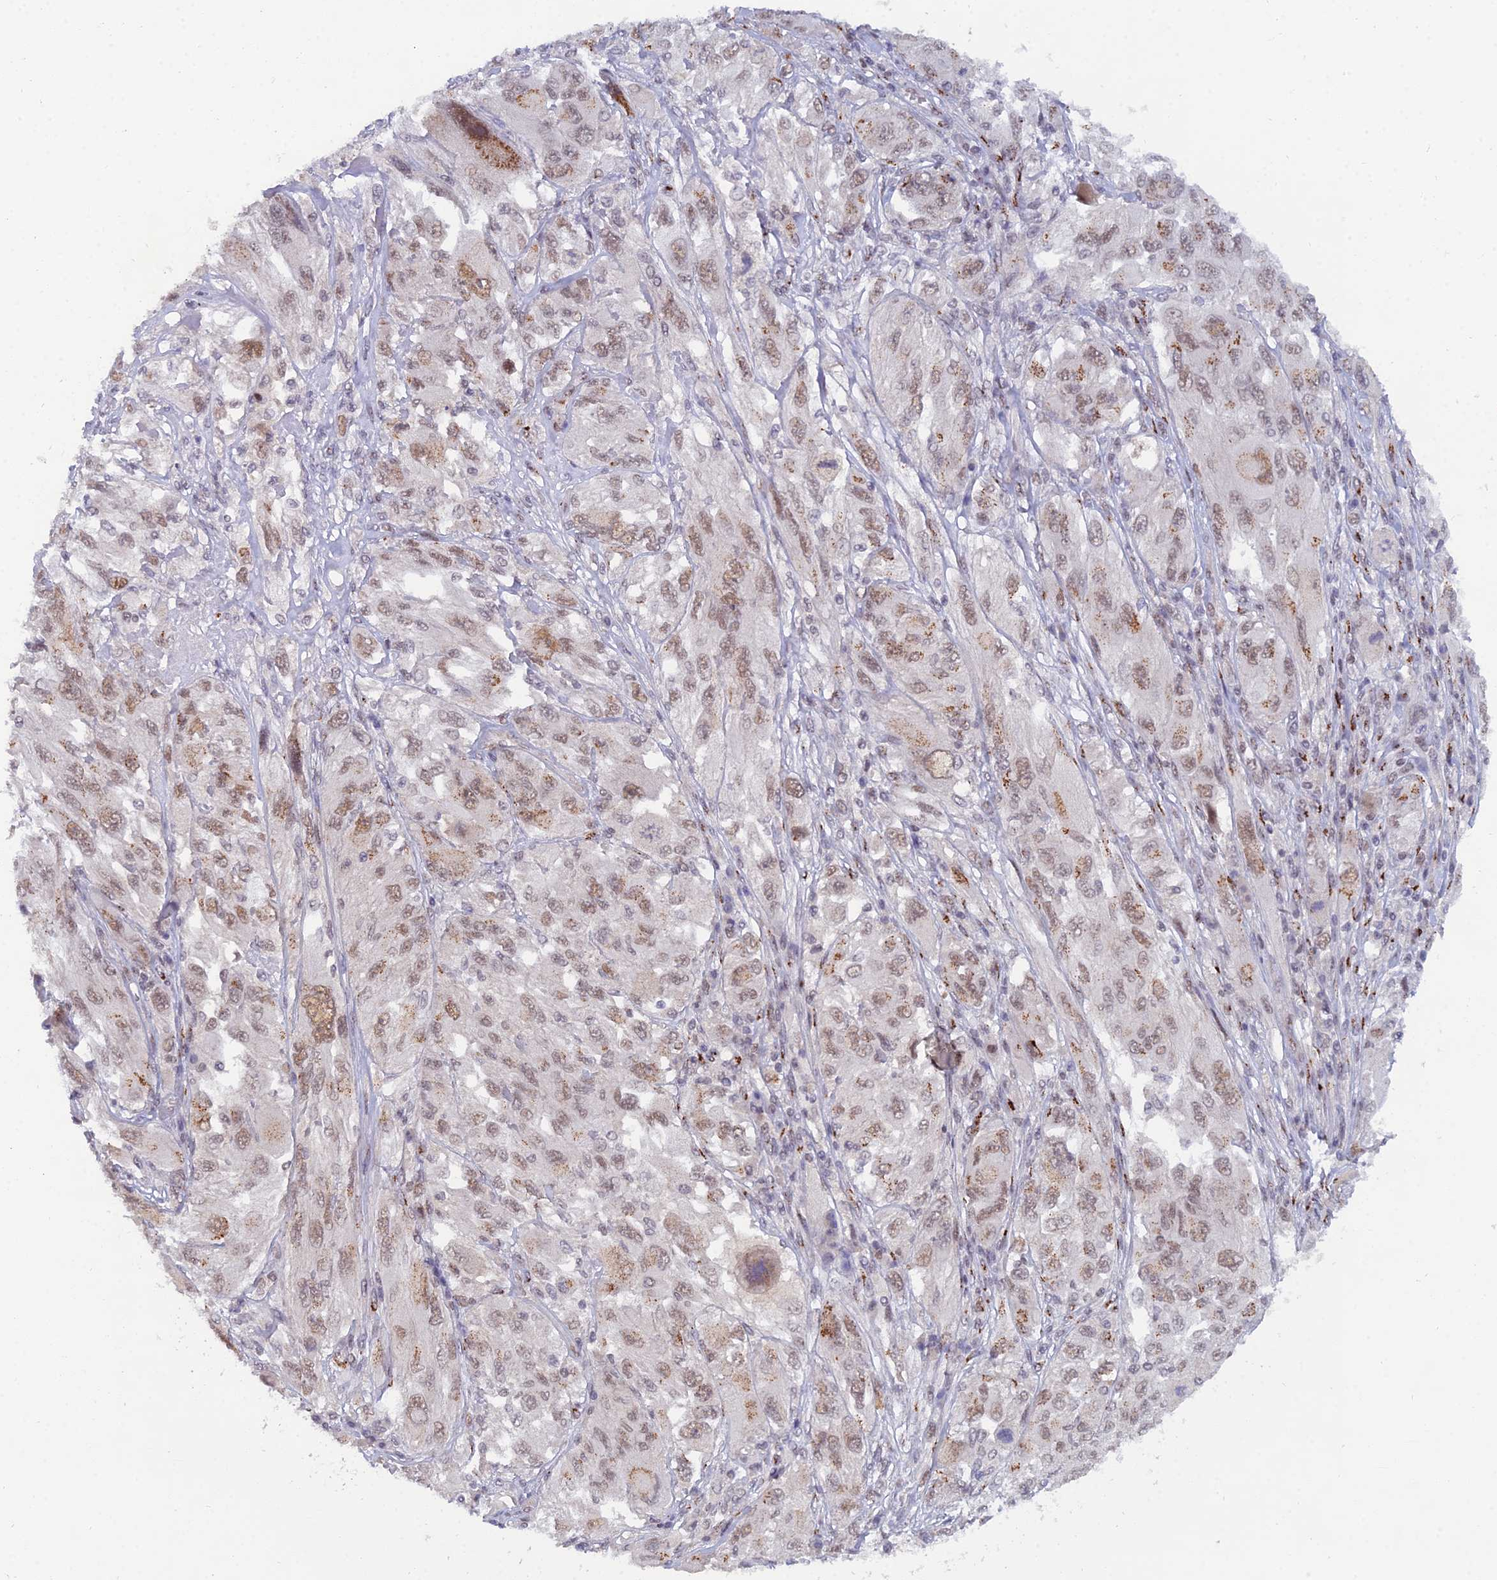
{"staining": {"intensity": "moderate", "quantity": ">75%", "location": "nuclear"}, "tissue": "melanoma", "cell_type": "Tumor cells", "image_type": "cancer", "snomed": [{"axis": "morphology", "description": "Malignant melanoma, NOS"}, {"axis": "topography", "description": "Skin"}], "caption": "About >75% of tumor cells in human malignant melanoma demonstrate moderate nuclear protein staining as visualized by brown immunohistochemical staining.", "gene": "THOC3", "patient": {"sex": "female", "age": 91}}